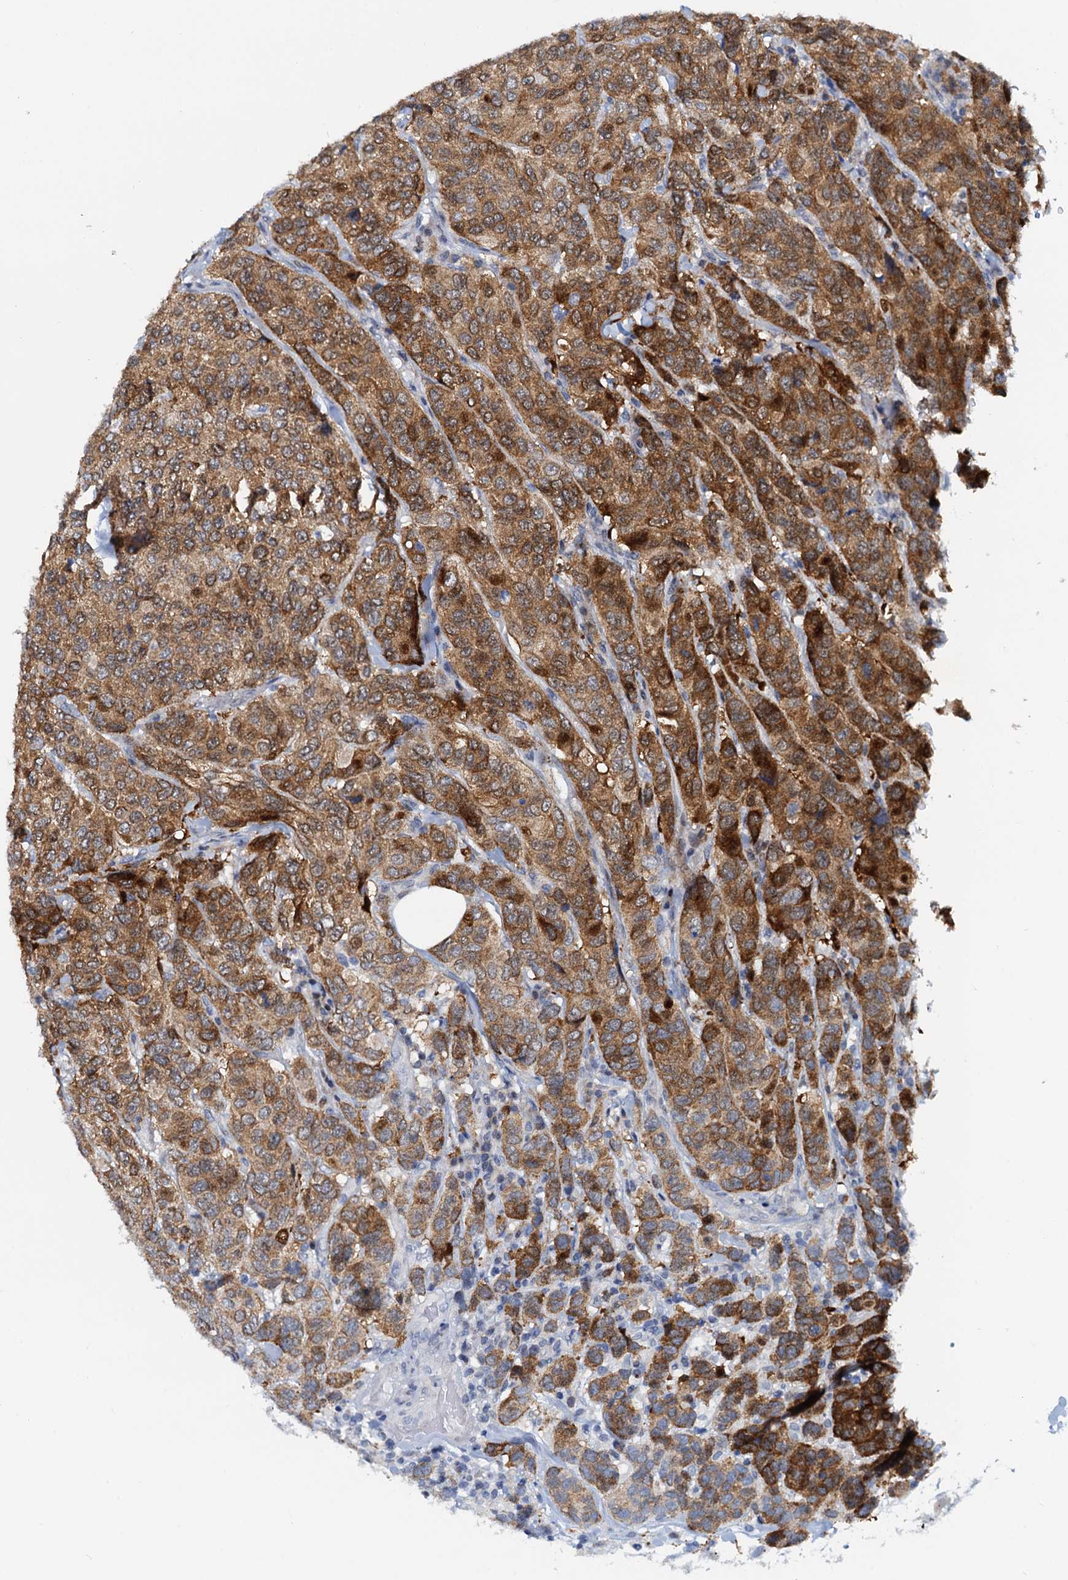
{"staining": {"intensity": "moderate", "quantity": ">75%", "location": "cytoplasmic/membranous,nuclear"}, "tissue": "breast cancer", "cell_type": "Tumor cells", "image_type": "cancer", "snomed": [{"axis": "morphology", "description": "Duct carcinoma"}, {"axis": "topography", "description": "Breast"}], "caption": "Human breast cancer stained with a brown dye shows moderate cytoplasmic/membranous and nuclear positive expression in approximately >75% of tumor cells.", "gene": "PTGES3", "patient": {"sex": "female", "age": 55}}